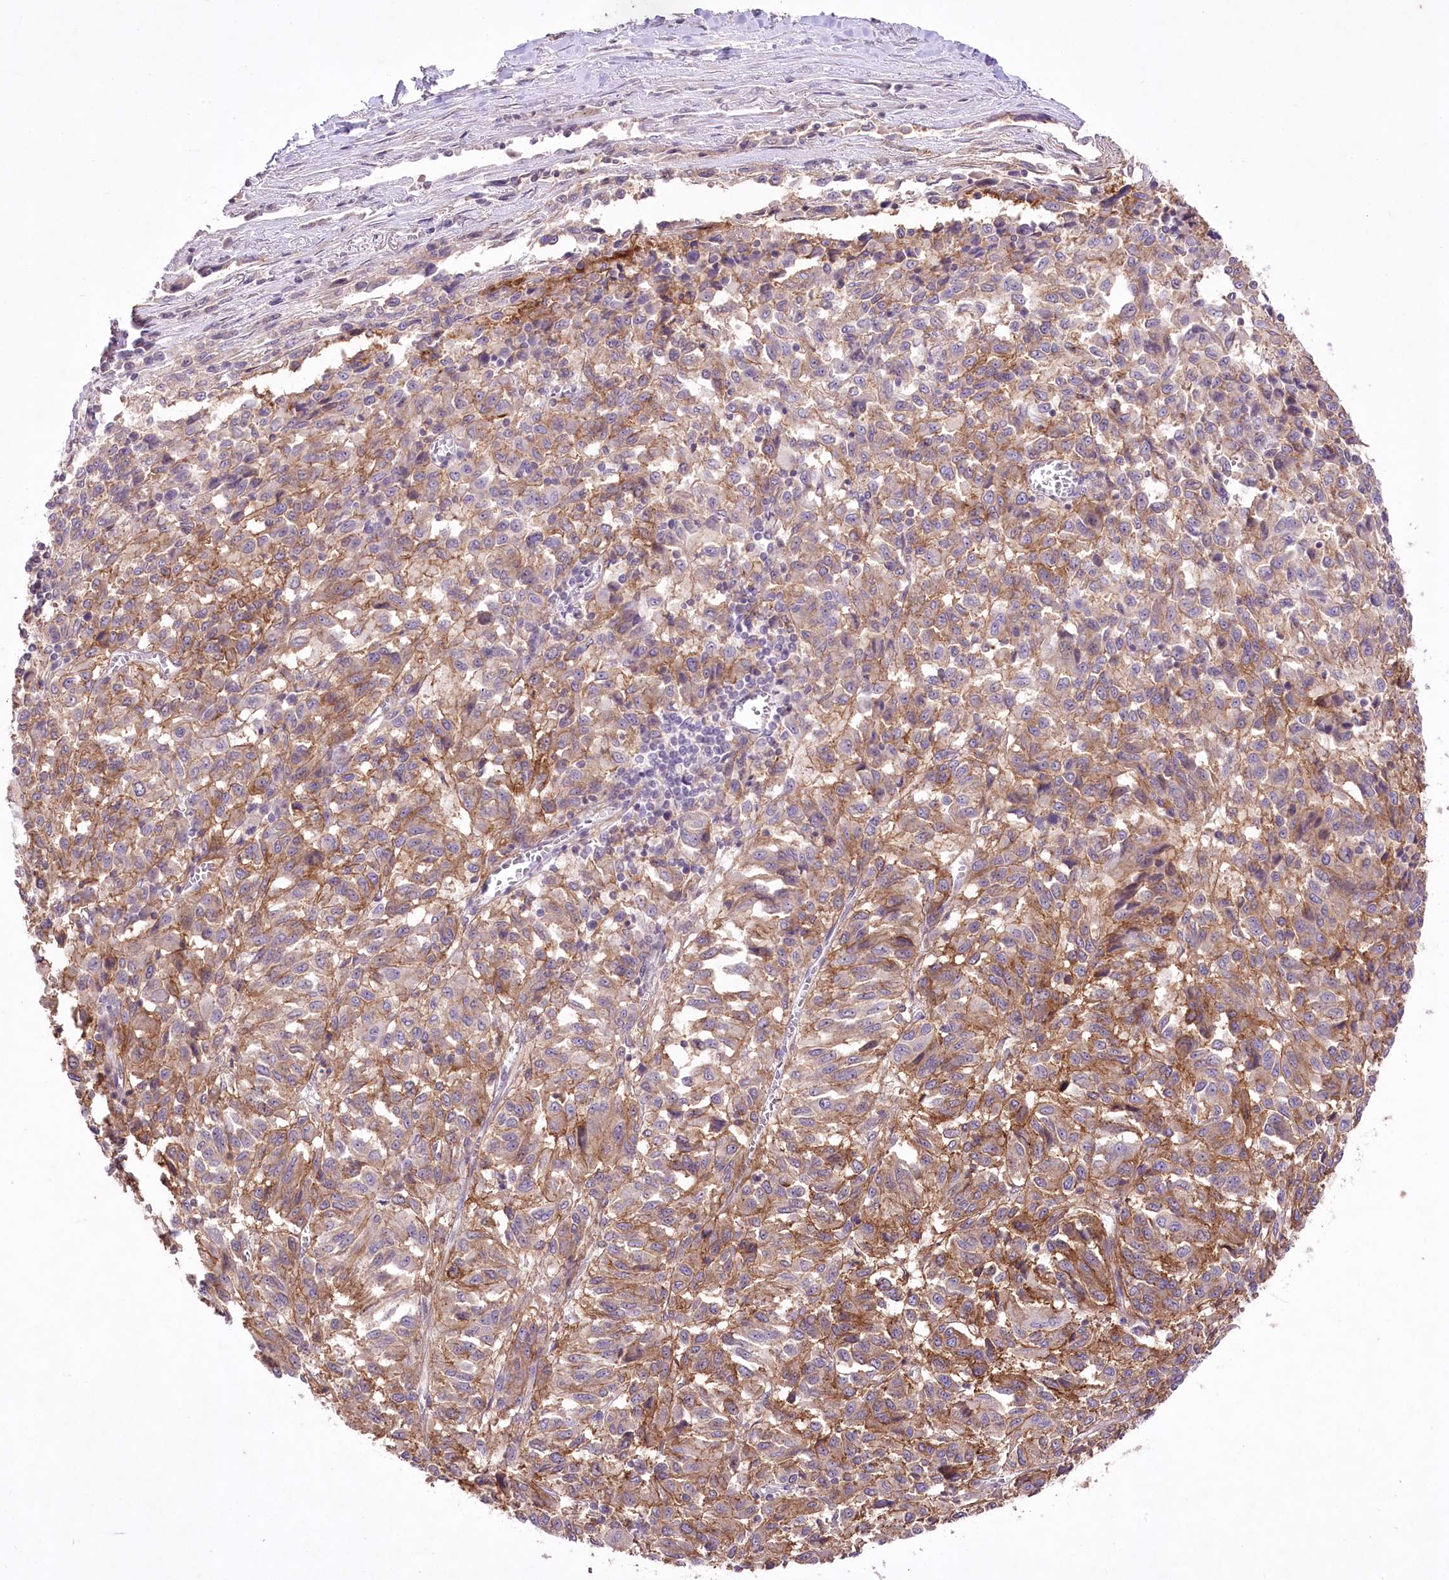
{"staining": {"intensity": "moderate", "quantity": ">75%", "location": "cytoplasmic/membranous"}, "tissue": "melanoma", "cell_type": "Tumor cells", "image_type": "cancer", "snomed": [{"axis": "morphology", "description": "Malignant melanoma, Metastatic site"}, {"axis": "topography", "description": "Lung"}], "caption": "This image shows malignant melanoma (metastatic site) stained with immunohistochemistry to label a protein in brown. The cytoplasmic/membranous of tumor cells show moderate positivity for the protein. Nuclei are counter-stained blue.", "gene": "ENPP1", "patient": {"sex": "male", "age": 64}}